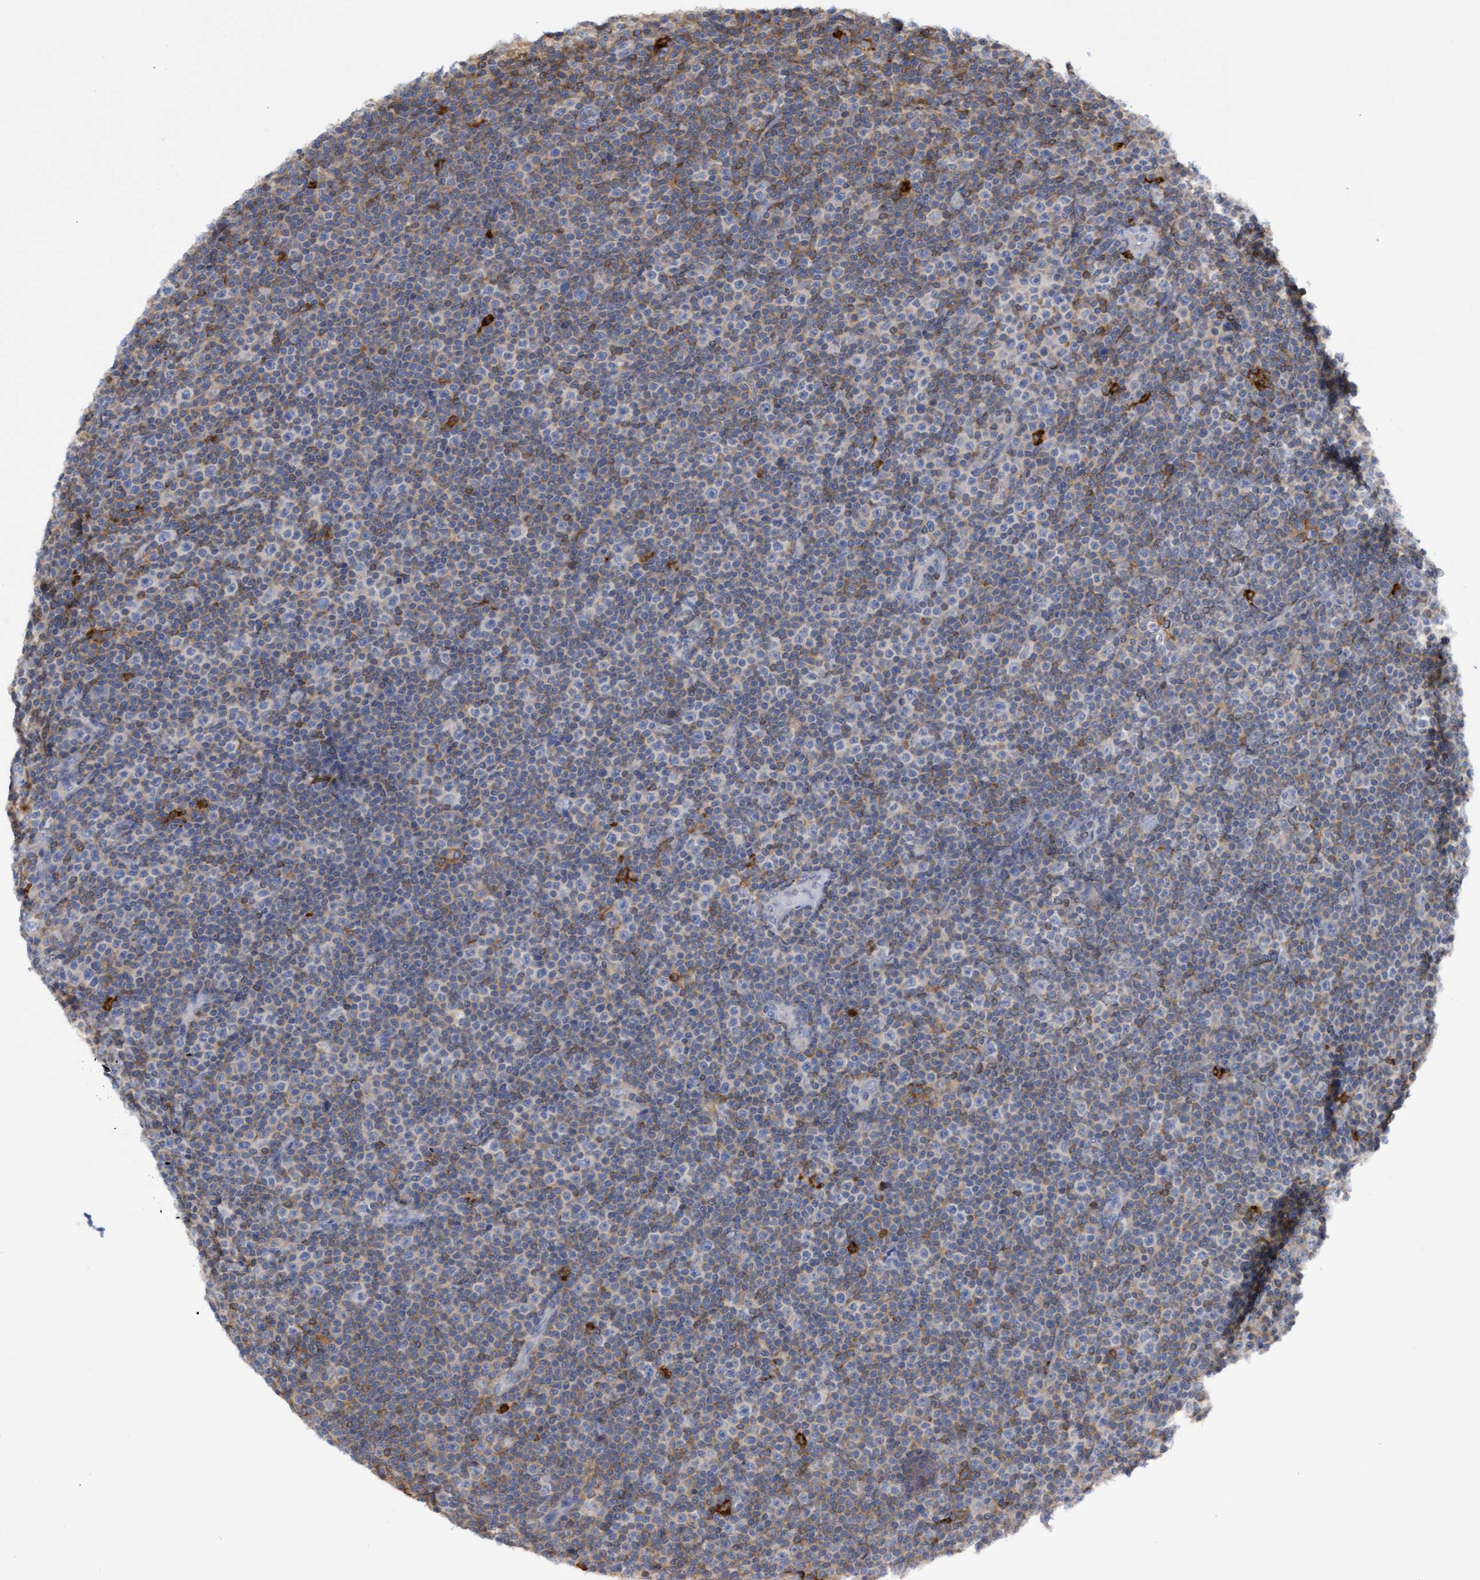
{"staining": {"intensity": "weak", "quantity": "25%-75%", "location": "cytoplasmic/membranous"}, "tissue": "lymphoma", "cell_type": "Tumor cells", "image_type": "cancer", "snomed": [{"axis": "morphology", "description": "Malignant lymphoma, non-Hodgkin's type, Low grade"}, {"axis": "topography", "description": "Lymph node"}], "caption": "Malignant lymphoma, non-Hodgkin's type (low-grade) tissue reveals weak cytoplasmic/membranous expression in about 25%-75% of tumor cells, visualized by immunohistochemistry.", "gene": "FNBP1", "patient": {"sex": "female", "age": 67}}